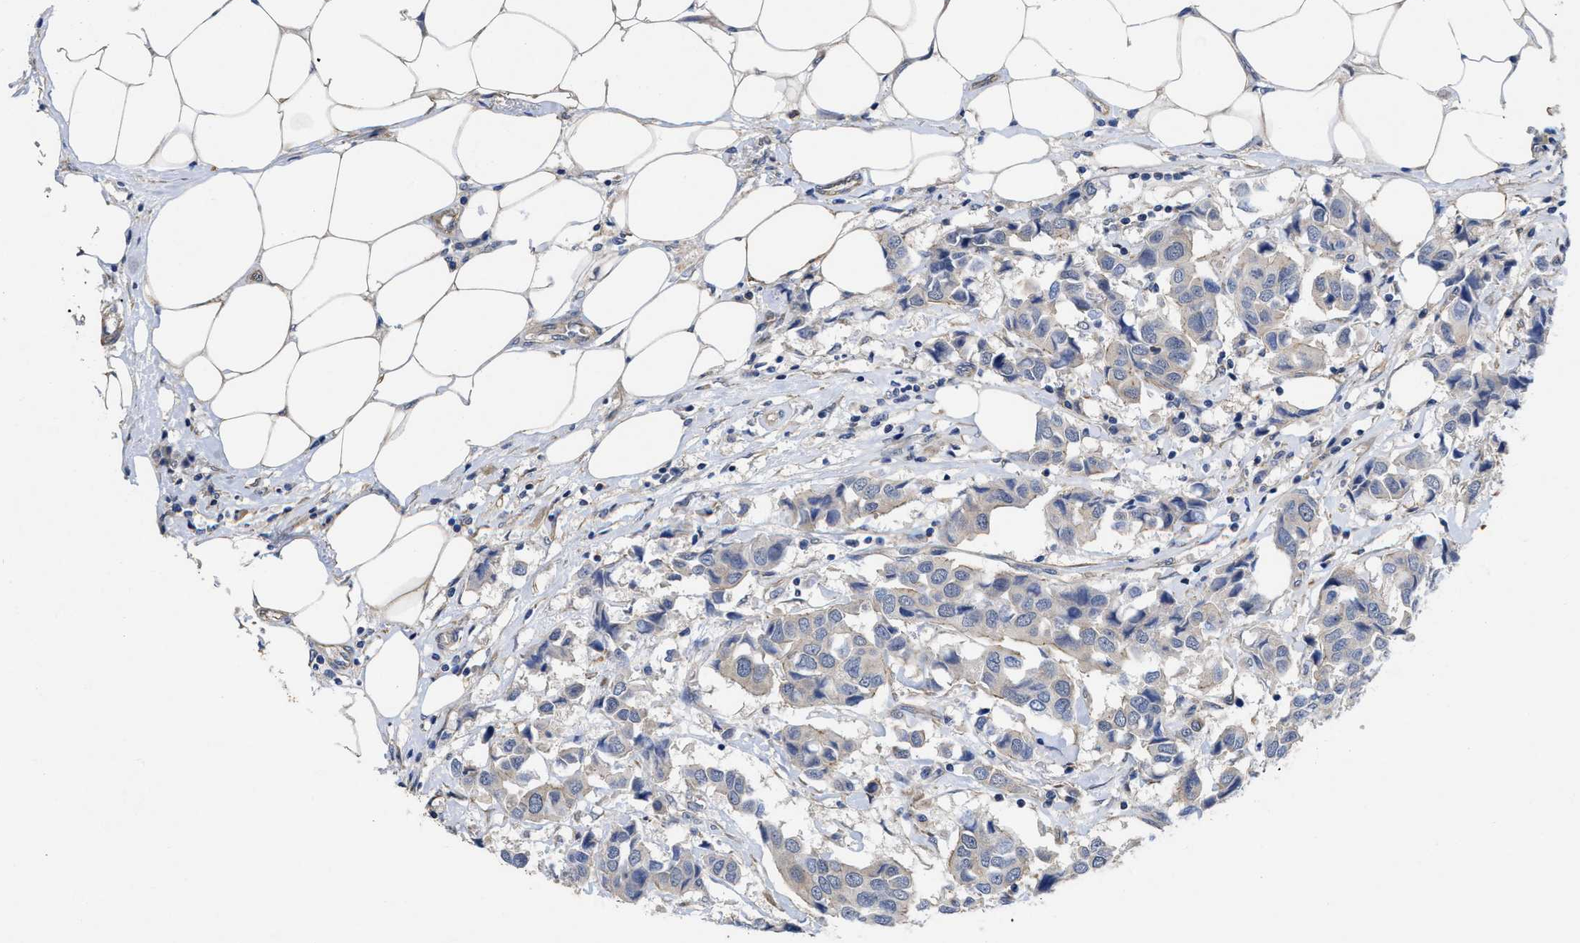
{"staining": {"intensity": "negative", "quantity": "none", "location": "none"}, "tissue": "breast cancer", "cell_type": "Tumor cells", "image_type": "cancer", "snomed": [{"axis": "morphology", "description": "Duct carcinoma"}, {"axis": "topography", "description": "Breast"}], "caption": "IHC of breast cancer (intraductal carcinoma) displays no expression in tumor cells.", "gene": "ARHGEF26", "patient": {"sex": "female", "age": 80}}